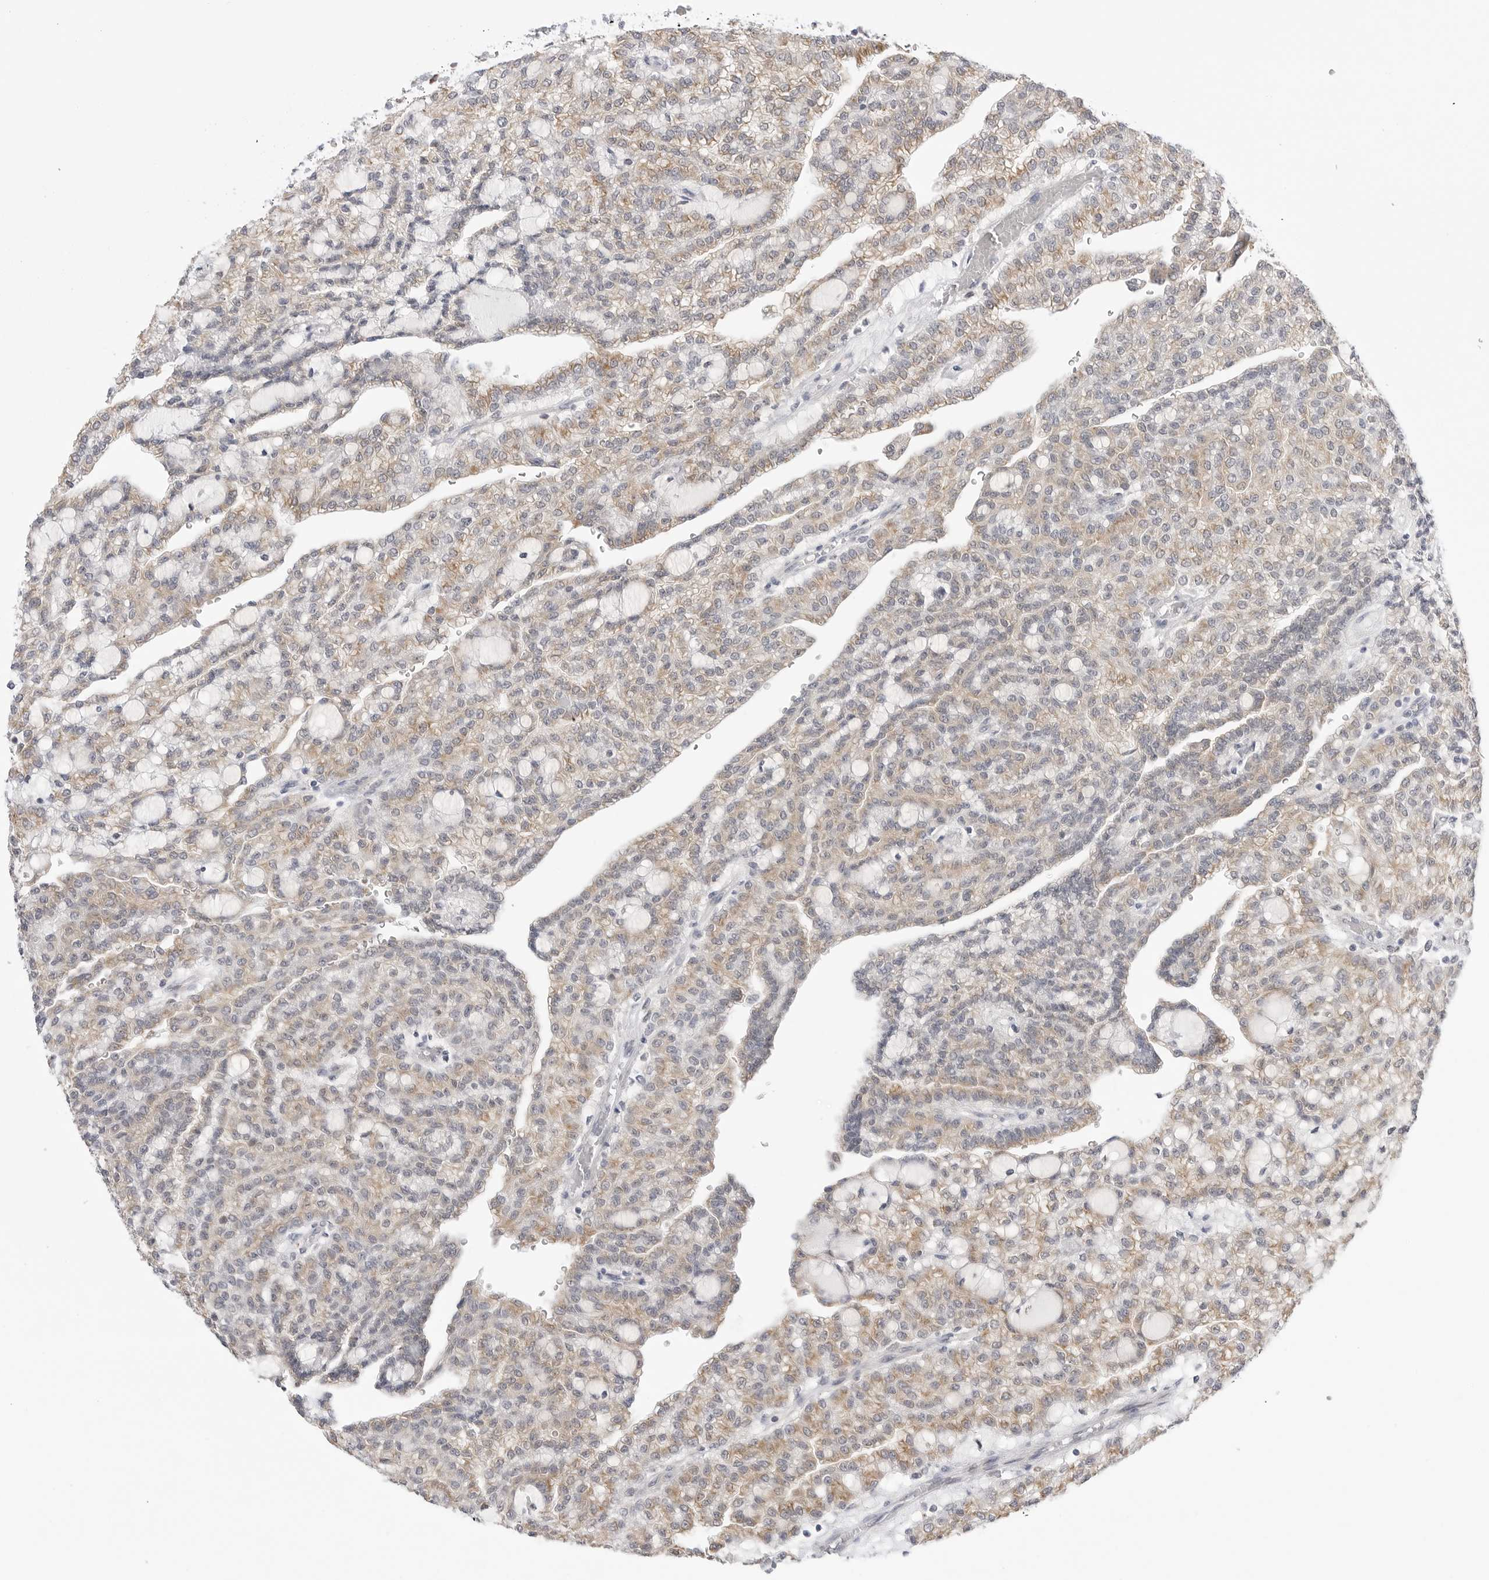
{"staining": {"intensity": "weak", "quantity": ">75%", "location": "cytoplasmic/membranous"}, "tissue": "renal cancer", "cell_type": "Tumor cells", "image_type": "cancer", "snomed": [{"axis": "morphology", "description": "Adenocarcinoma, NOS"}, {"axis": "topography", "description": "Kidney"}], "caption": "Human adenocarcinoma (renal) stained with a protein marker demonstrates weak staining in tumor cells.", "gene": "RPN1", "patient": {"sex": "male", "age": 63}}